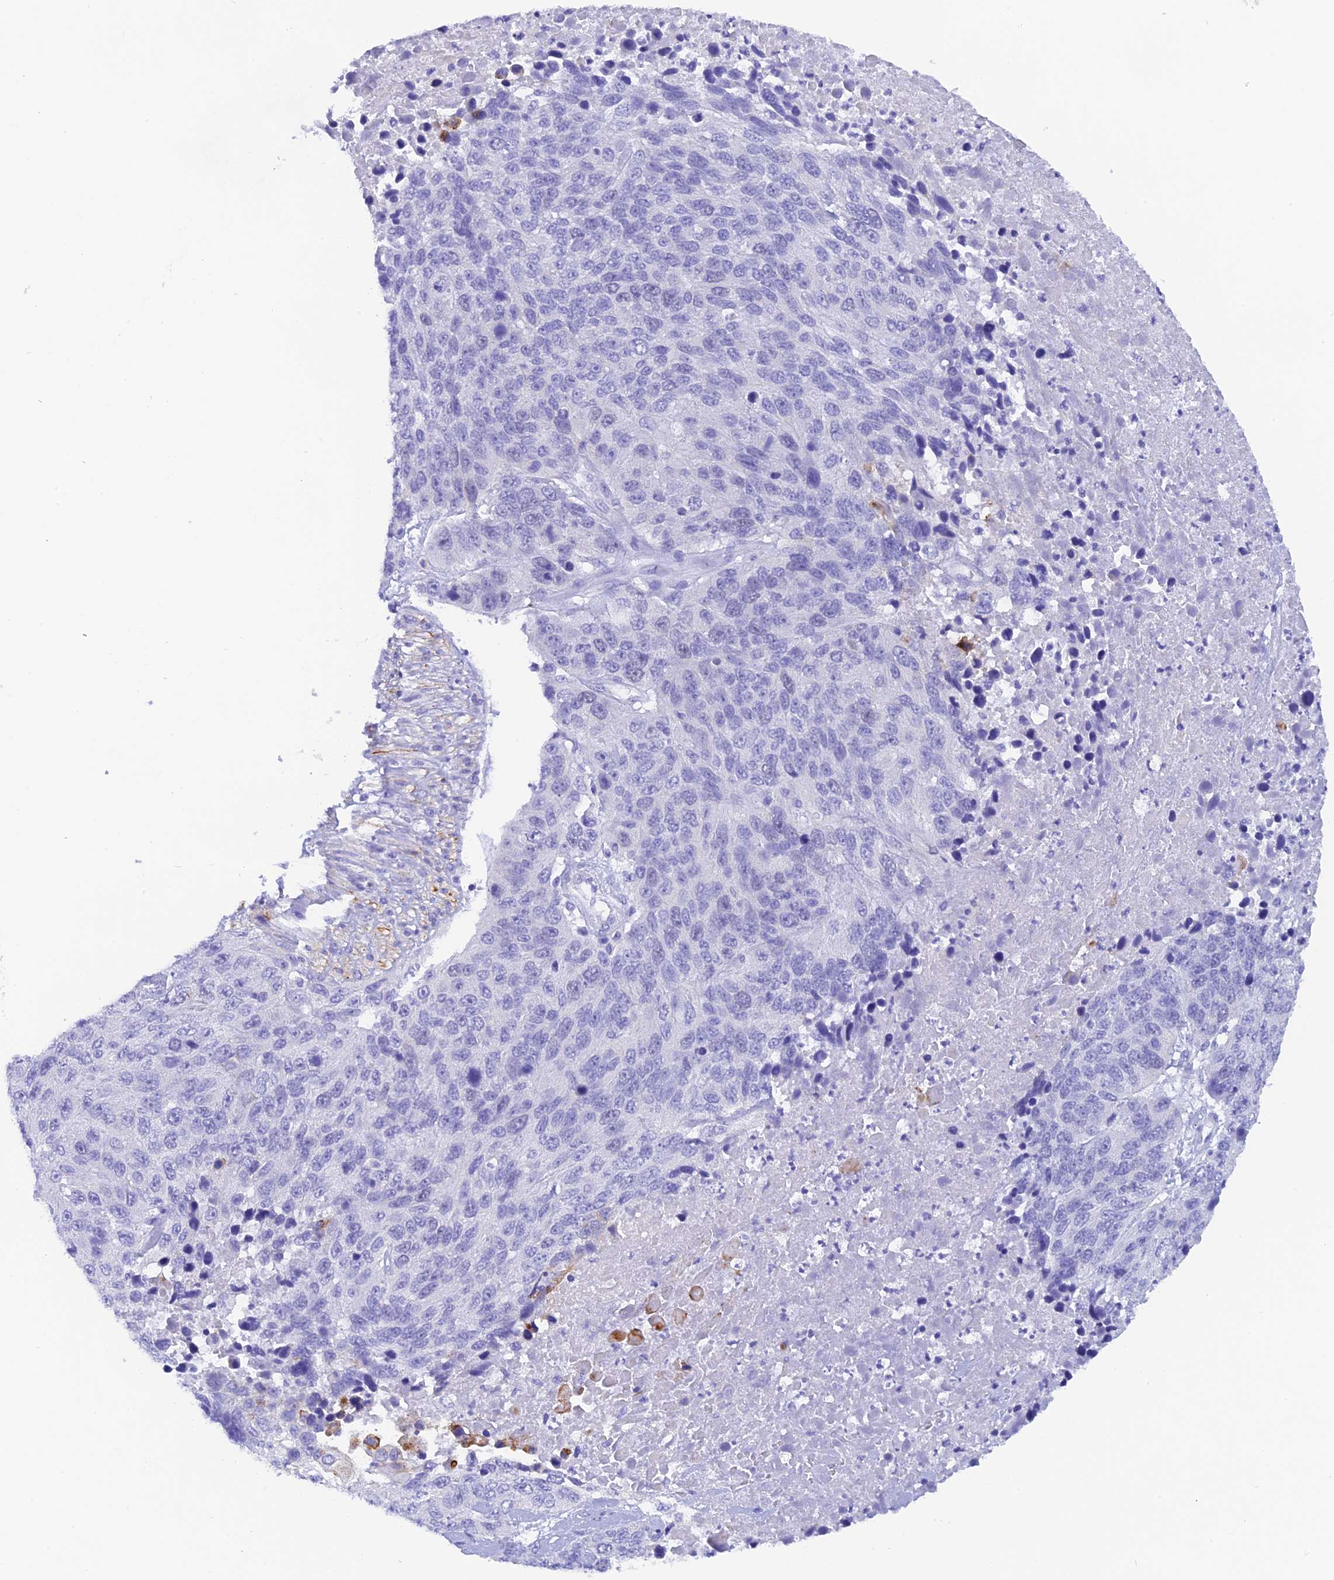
{"staining": {"intensity": "negative", "quantity": "none", "location": "none"}, "tissue": "lung cancer", "cell_type": "Tumor cells", "image_type": "cancer", "snomed": [{"axis": "morphology", "description": "Normal tissue, NOS"}, {"axis": "morphology", "description": "Squamous cell carcinoma, NOS"}, {"axis": "topography", "description": "Lymph node"}, {"axis": "topography", "description": "Lung"}], "caption": "Image shows no protein staining in tumor cells of lung cancer tissue.", "gene": "KDELR3", "patient": {"sex": "male", "age": 66}}